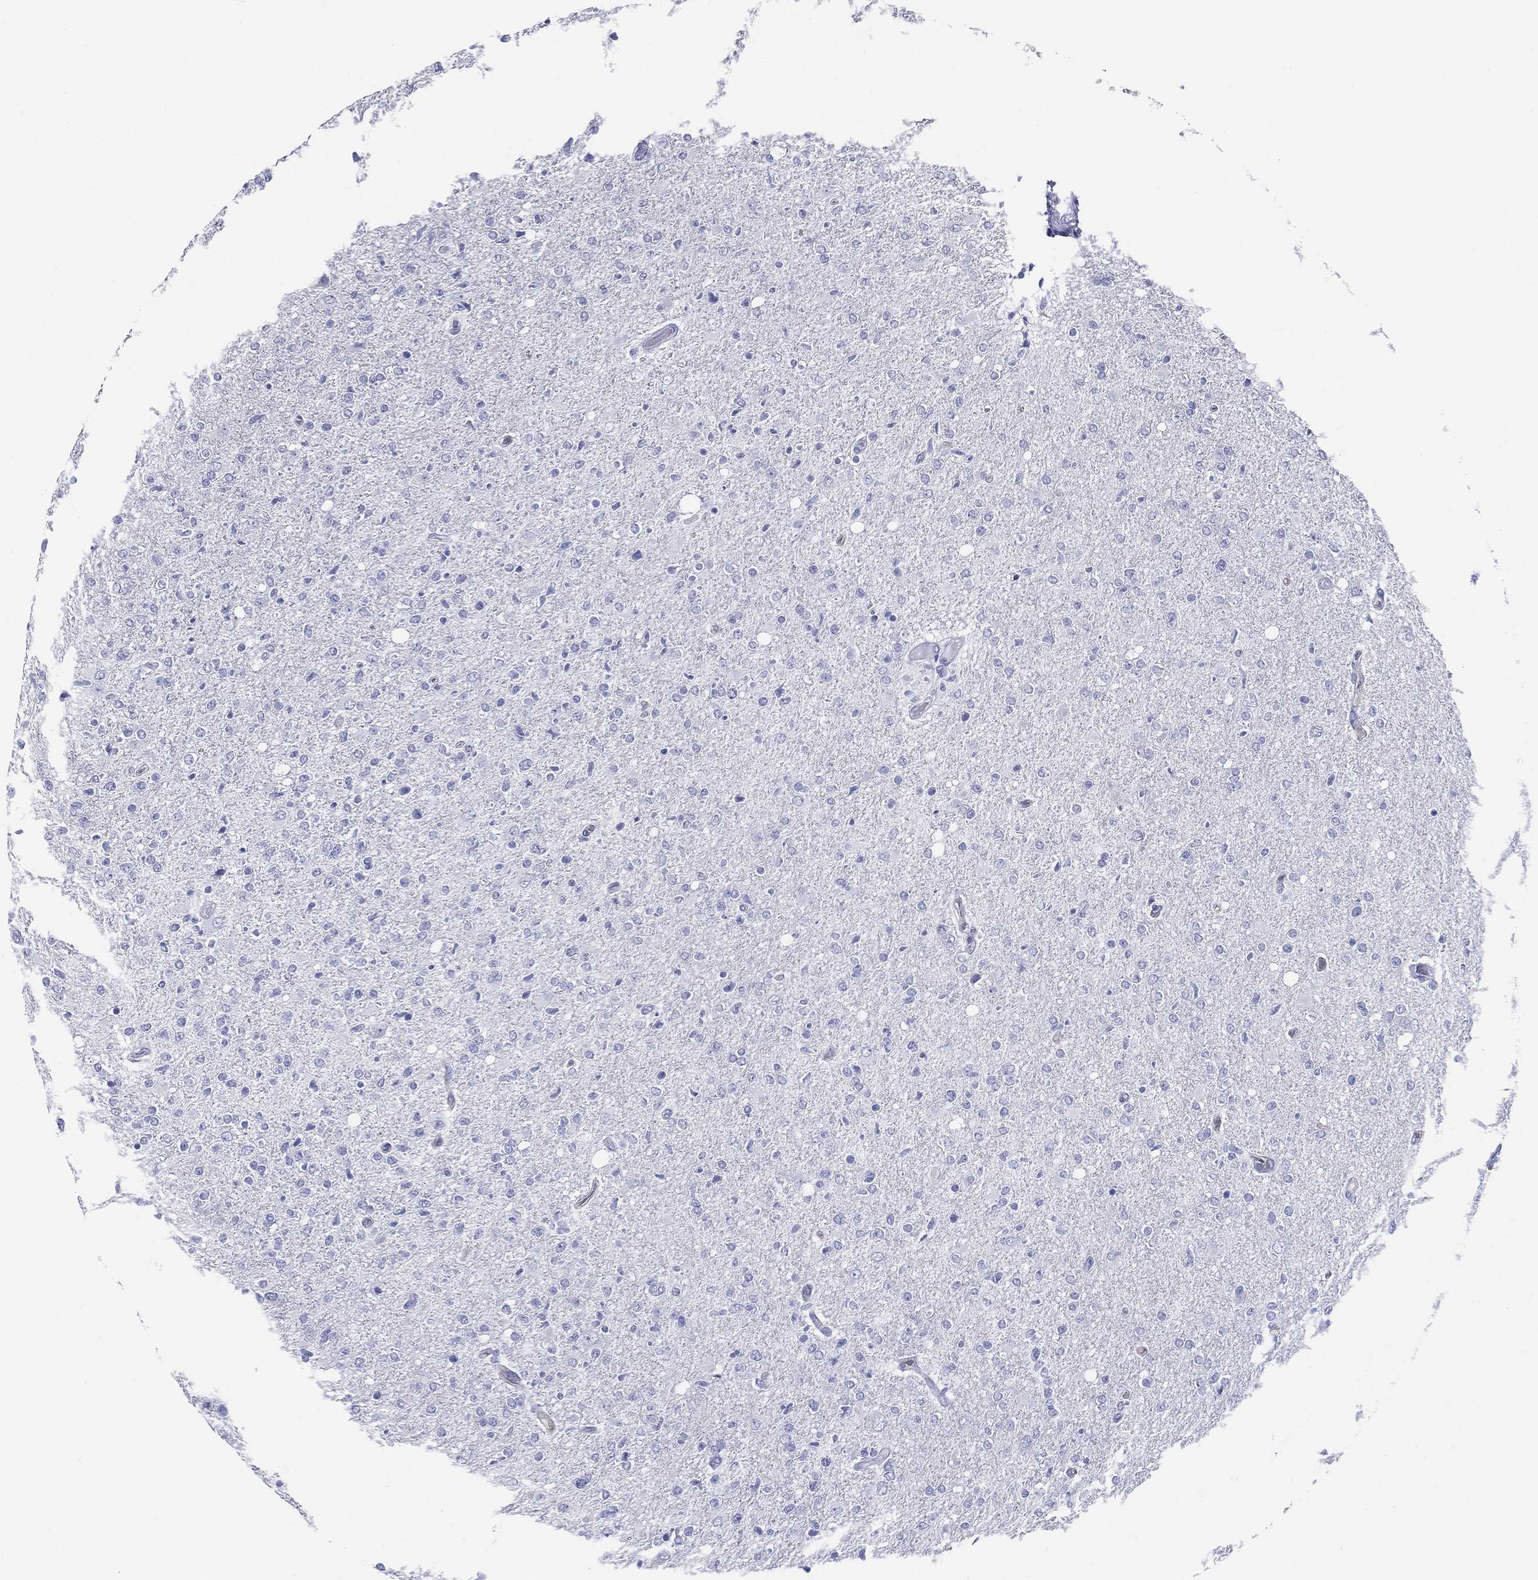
{"staining": {"intensity": "negative", "quantity": "none", "location": "none"}, "tissue": "glioma", "cell_type": "Tumor cells", "image_type": "cancer", "snomed": [{"axis": "morphology", "description": "Glioma, malignant, High grade"}, {"axis": "topography", "description": "Cerebral cortex"}], "caption": "Micrograph shows no significant protein expression in tumor cells of malignant glioma (high-grade).", "gene": "RSPH4A", "patient": {"sex": "male", "age": 70}}